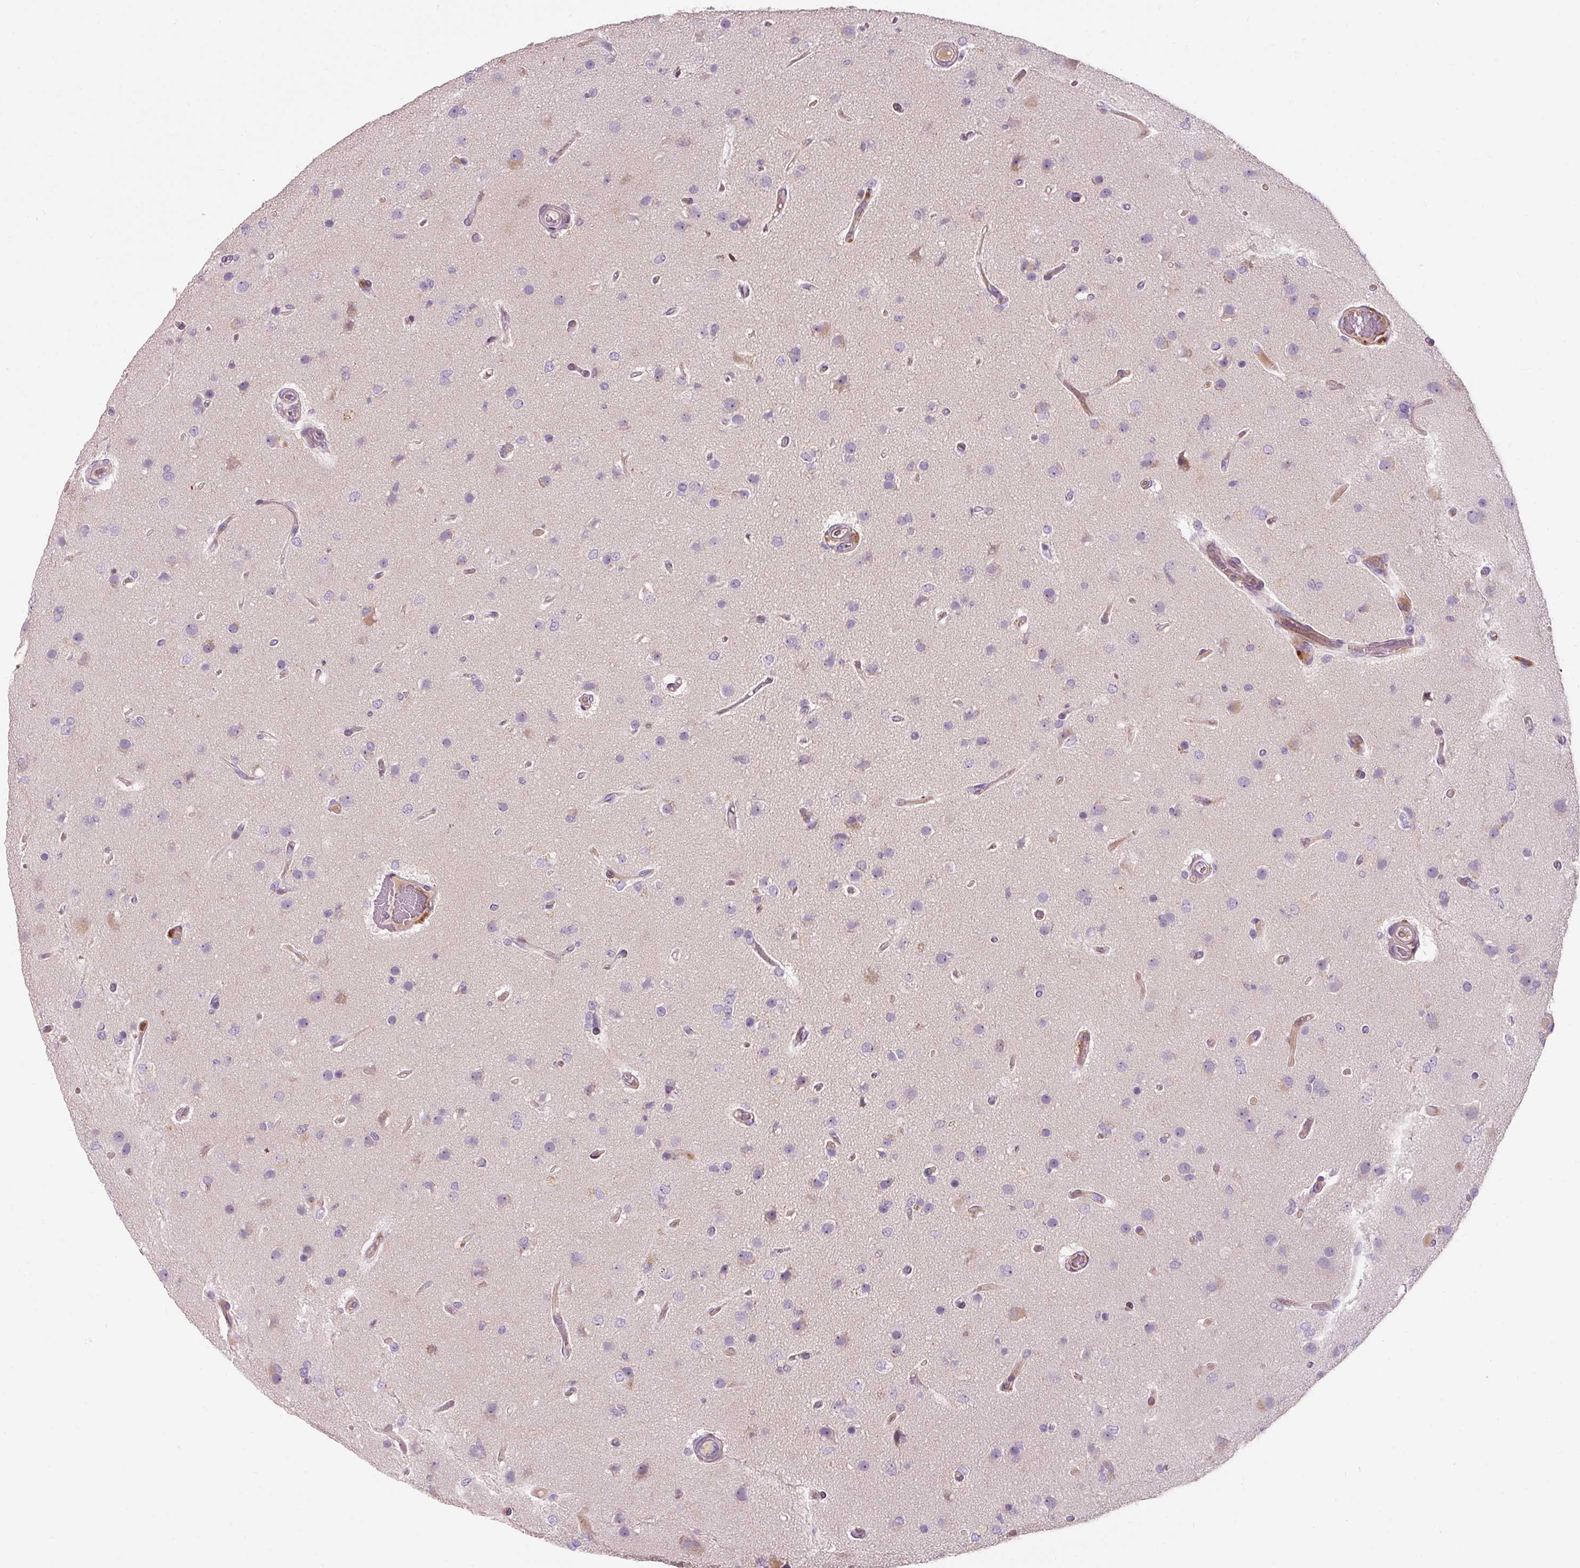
{"staining": {"intensity": "negative", "quantity": "none", "location": "none"}, "tissue": "glioma", "cell_type": "Tumor cells", "image_type": "cancer", "snomed": [{"axis": "morphology", "description": "Glioma, malignant, High grade"}, {"axis": "topography", "description": "Brain"}], "caption": "Tumor cells show no significant staining in malignant glioma (high-grade).", "gene": "TIGD2", "patient": {"sex": "female", "age": 74}}